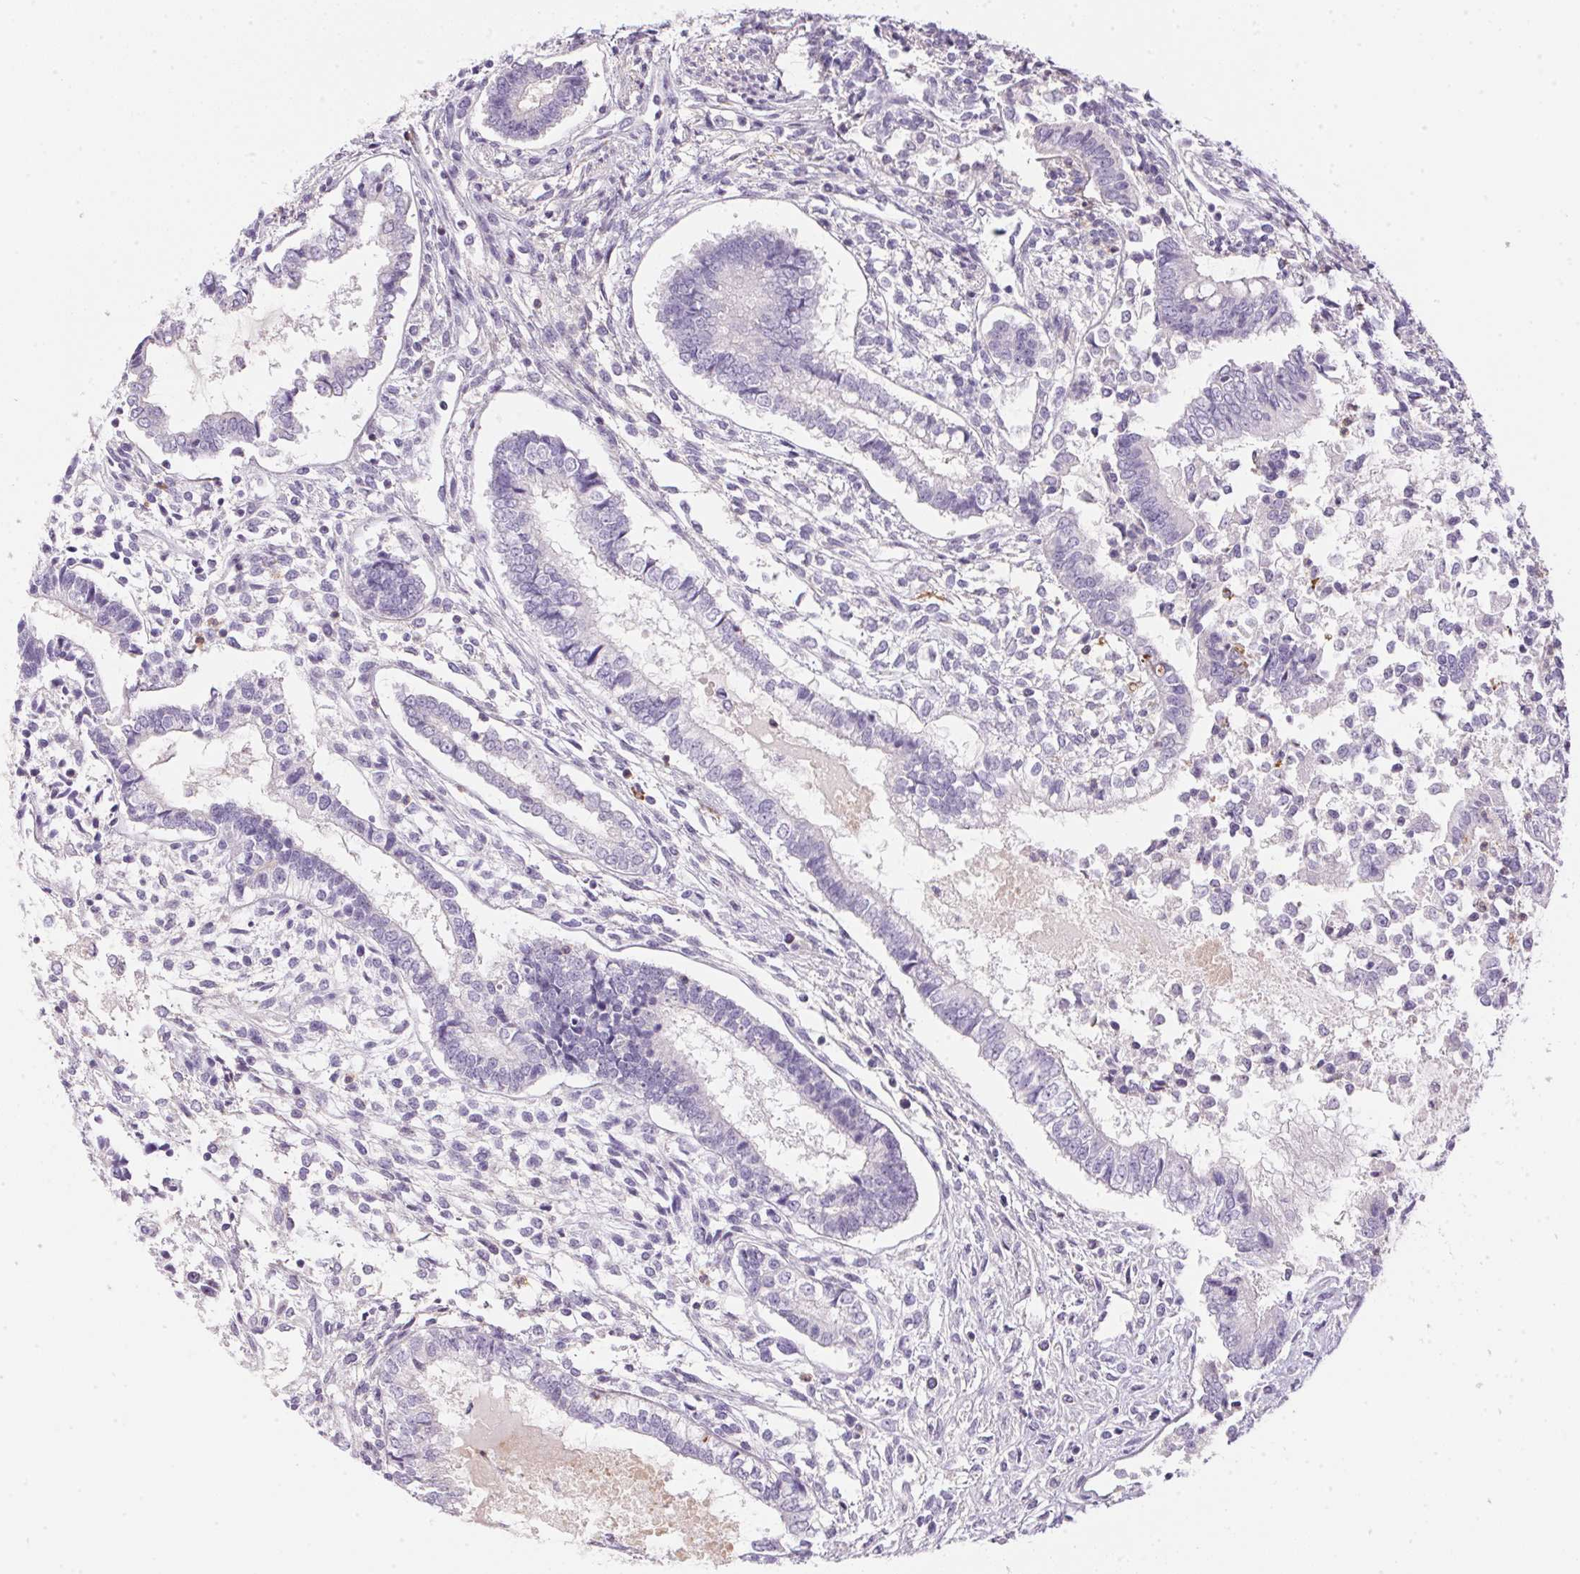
{"staining": {"intensity": "negative", "quantity": "none", "location": "none"}, "tissue": "testis cancer", "cell_type": "Tumor cells", "image_type": "cancer", "snomed": [{"axis": "morphology", "description": "Carcinoma, Embryonal, NOS"}, {"axis": "topography", "description": "Testis"}], "caption": "This image is of embryonal carcinoma (testis) stained with immunohistochemistry to label a protein in brown with the nuclei are counter-stained blue. There is no staining in tumor cells. Brightfield microscopy of immunohistochemistry (IHC) stained with DAB (3,3'-diaminobenzidine) (brown) and hematoxylin (blue), captured at high magnification.", "gene": "ECPAS", "patient": {"sex": "male", "age": 37}}